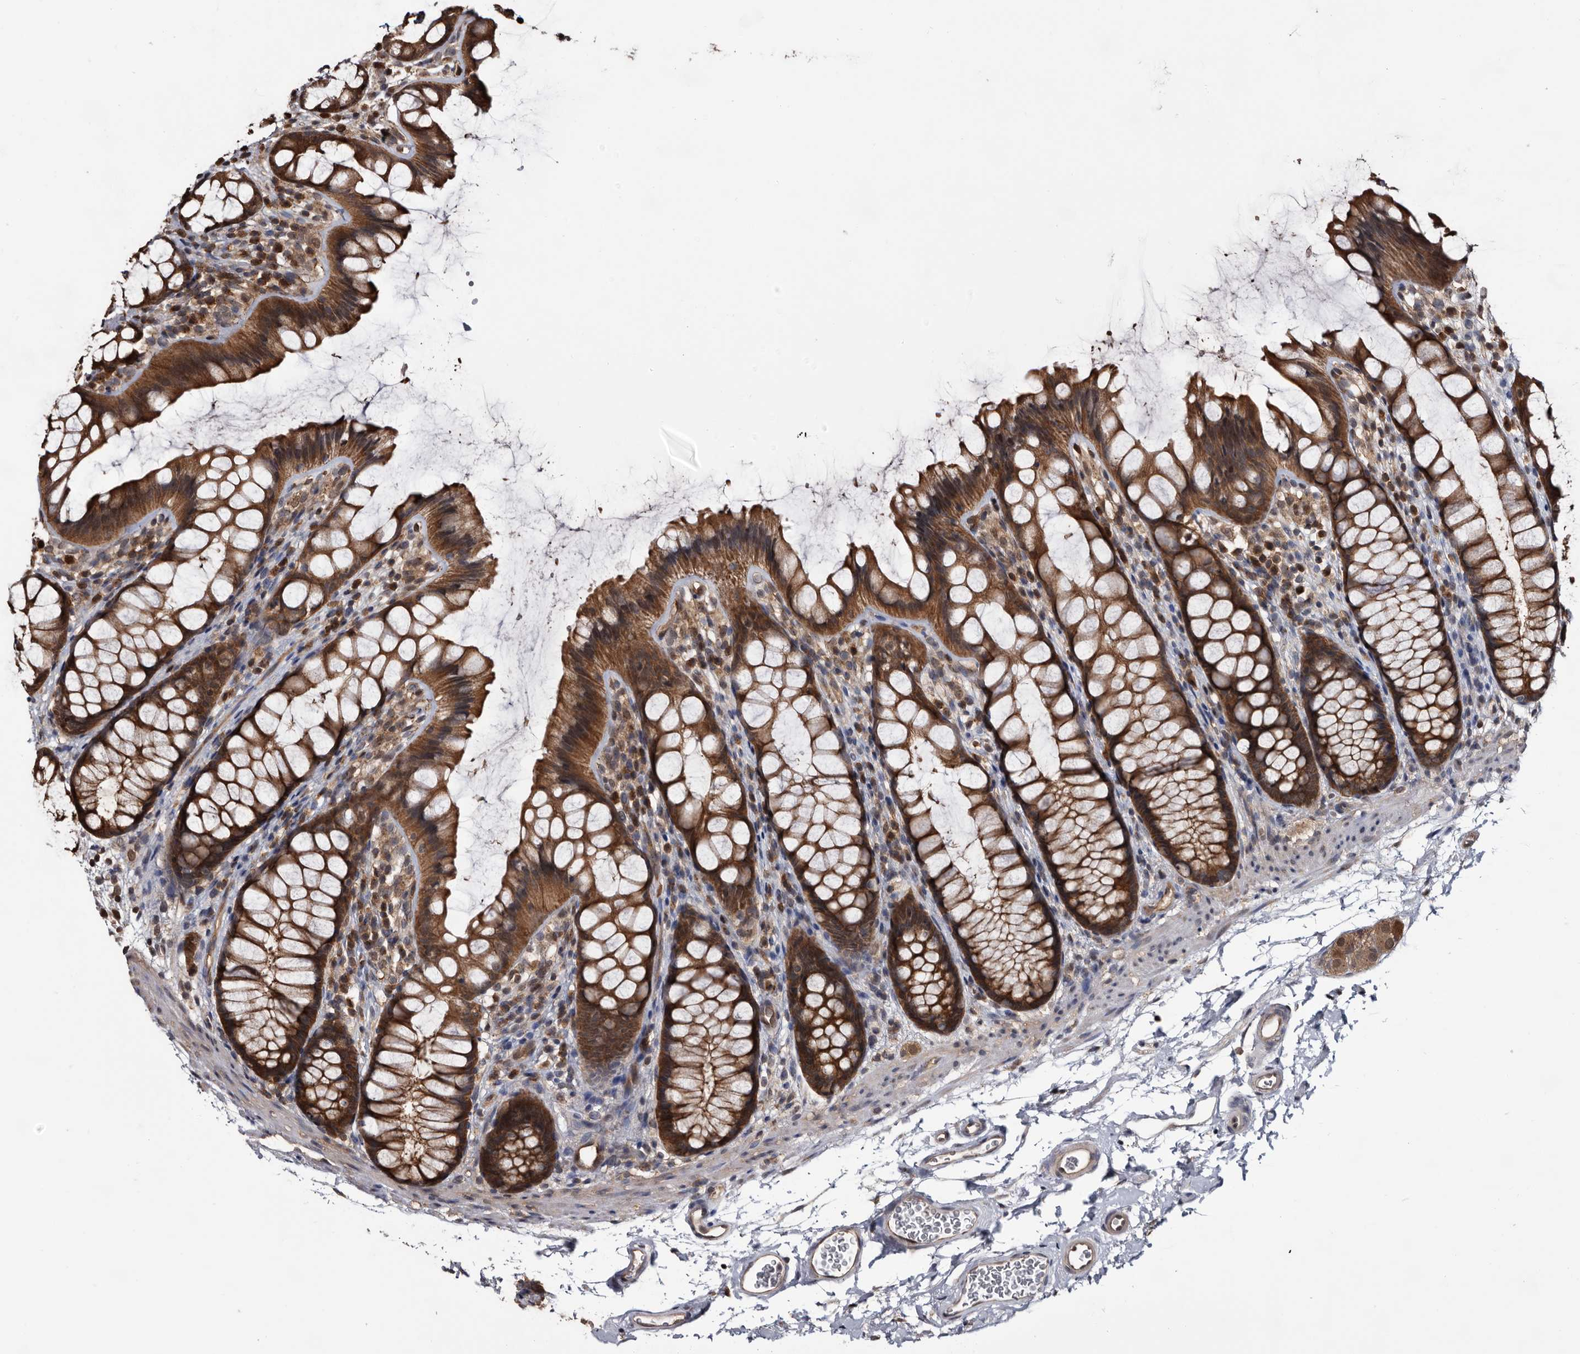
{"staining": {"intensity": "strong", "quantity": ">75%", "location": "cytoplasmic/membranous"}, "tissue": "rectum", "cell_type": "Glandular cells", "image_type": "normal", "snomed": [{"axis": "morphology", "description": "Normal tissue, NOS"}, {"axis": "topography", "description": "Rectum"}], "caption": "A high amount of strong cytoplasmic/membranous staining is identified in about >75% of glandular cells in unremarkable rectum. (DAB (3,3'-diaminobenzidine) IHC with brightfield microscopy, high magnification).", "gene": "TTI2", "patient": {"sex": "female", "age": 65}}